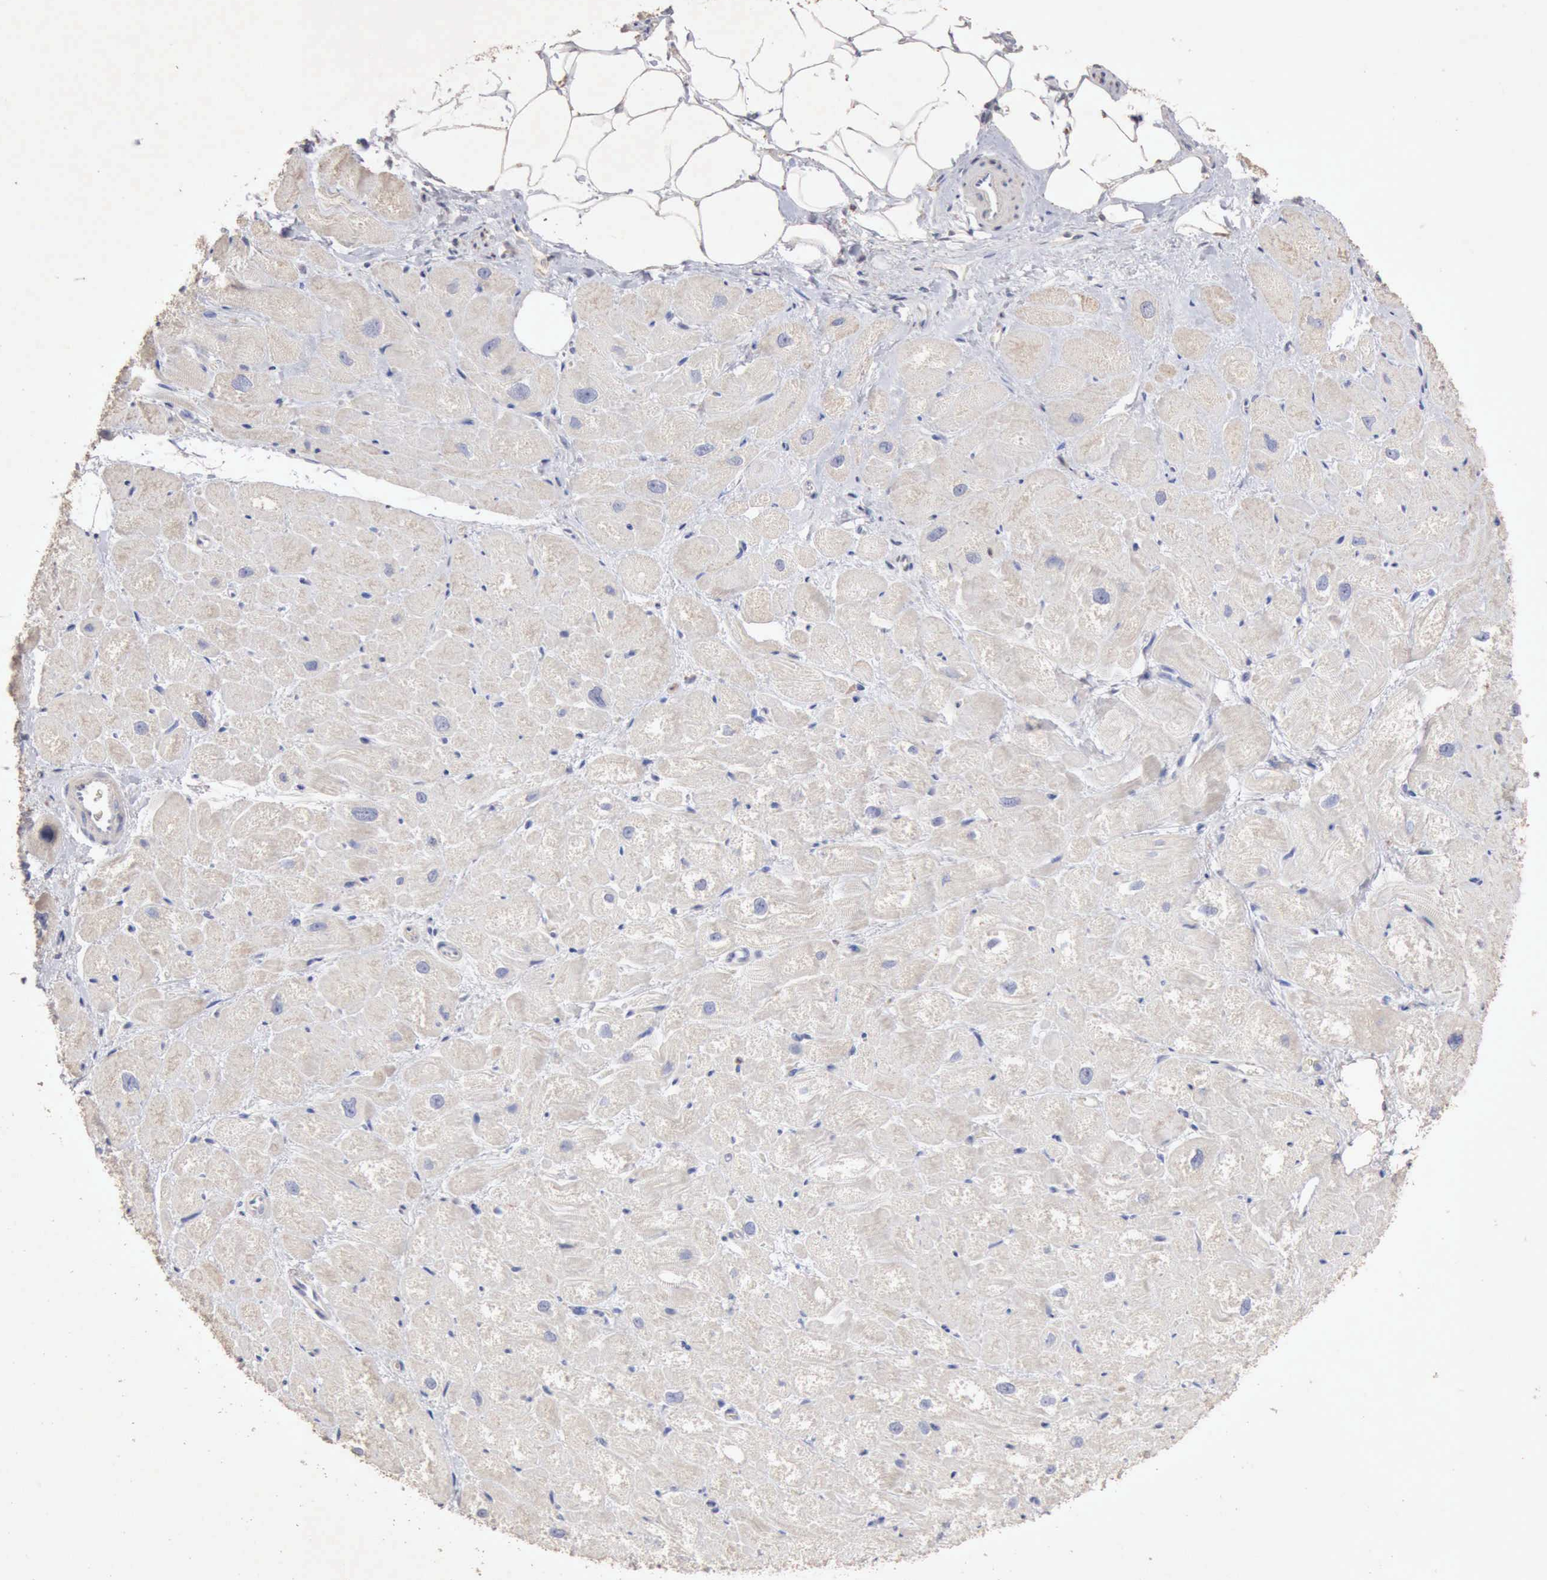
{"staining": {"intensity": "moderate", "quantity": "25%-75%", "location": "cytoplasmic/membranous"}, "tissue": "heart muscle", "cell_type": "Cardiomyocytes", "image_type": "normal", "snomed": [{"axis": "morphology", "description": "Normal tissue, NOS"}, {"axis": "topography", "description": "Heart"}], "caption": "High-magnification brightfield microscopy of normal heart muscle stained with DAB (3,3'-diaminobenzidine) (brown) and counterstained with hematoxylin (blue). cardiomyocytes exhibit moderate cytoplasmic/membranous staining is seen in approximately25%-75% of cells.", "gene": "KRT6B", "patient": {"sex": "male", "age": 49}}